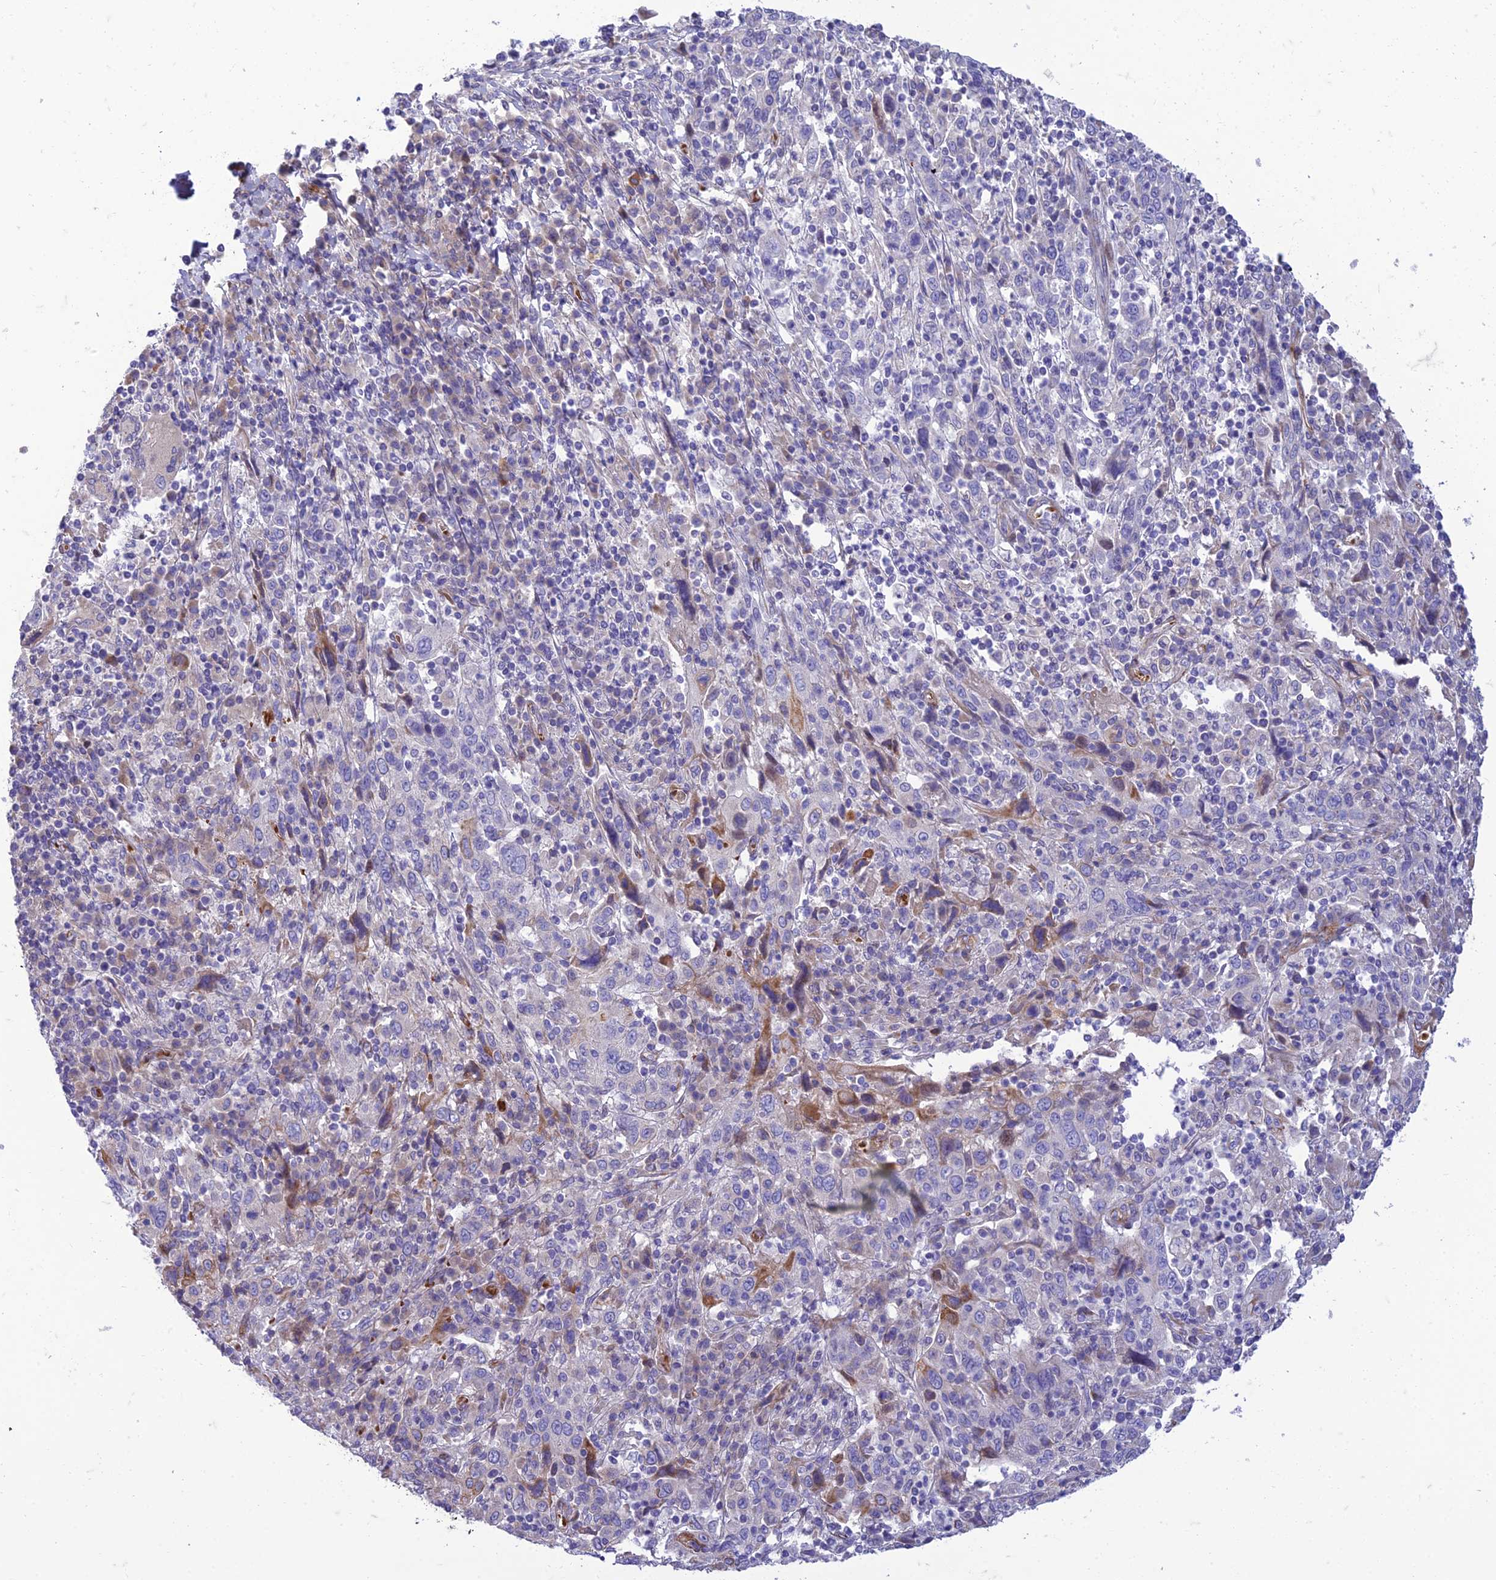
{"staining": {"intensity": "negative", "quantity": "none", "location": "none"}, "tissue": "cervical cancer", "cell_type": "Tumor cells", "image_type": "cancer", "snomed": [{"axis": "morphology", "description": "Squamous cell carcinoma, NOS"}, {"axis": "topography", "description": "Cervix"}], "caption": "Immunohistochemical staining of human squamous cell carcinoma (cervical) reveals no significant expression in tumor cells. The staining was performed using DAB (3,3'-diaminobenzidine) to visualize the protein expression in brown, while the nuclei were stained in blue with hematoxylin (Magnification: 20x).", "gene": "SEL1L3", "patient": {"sex": "female", "age": 46}}